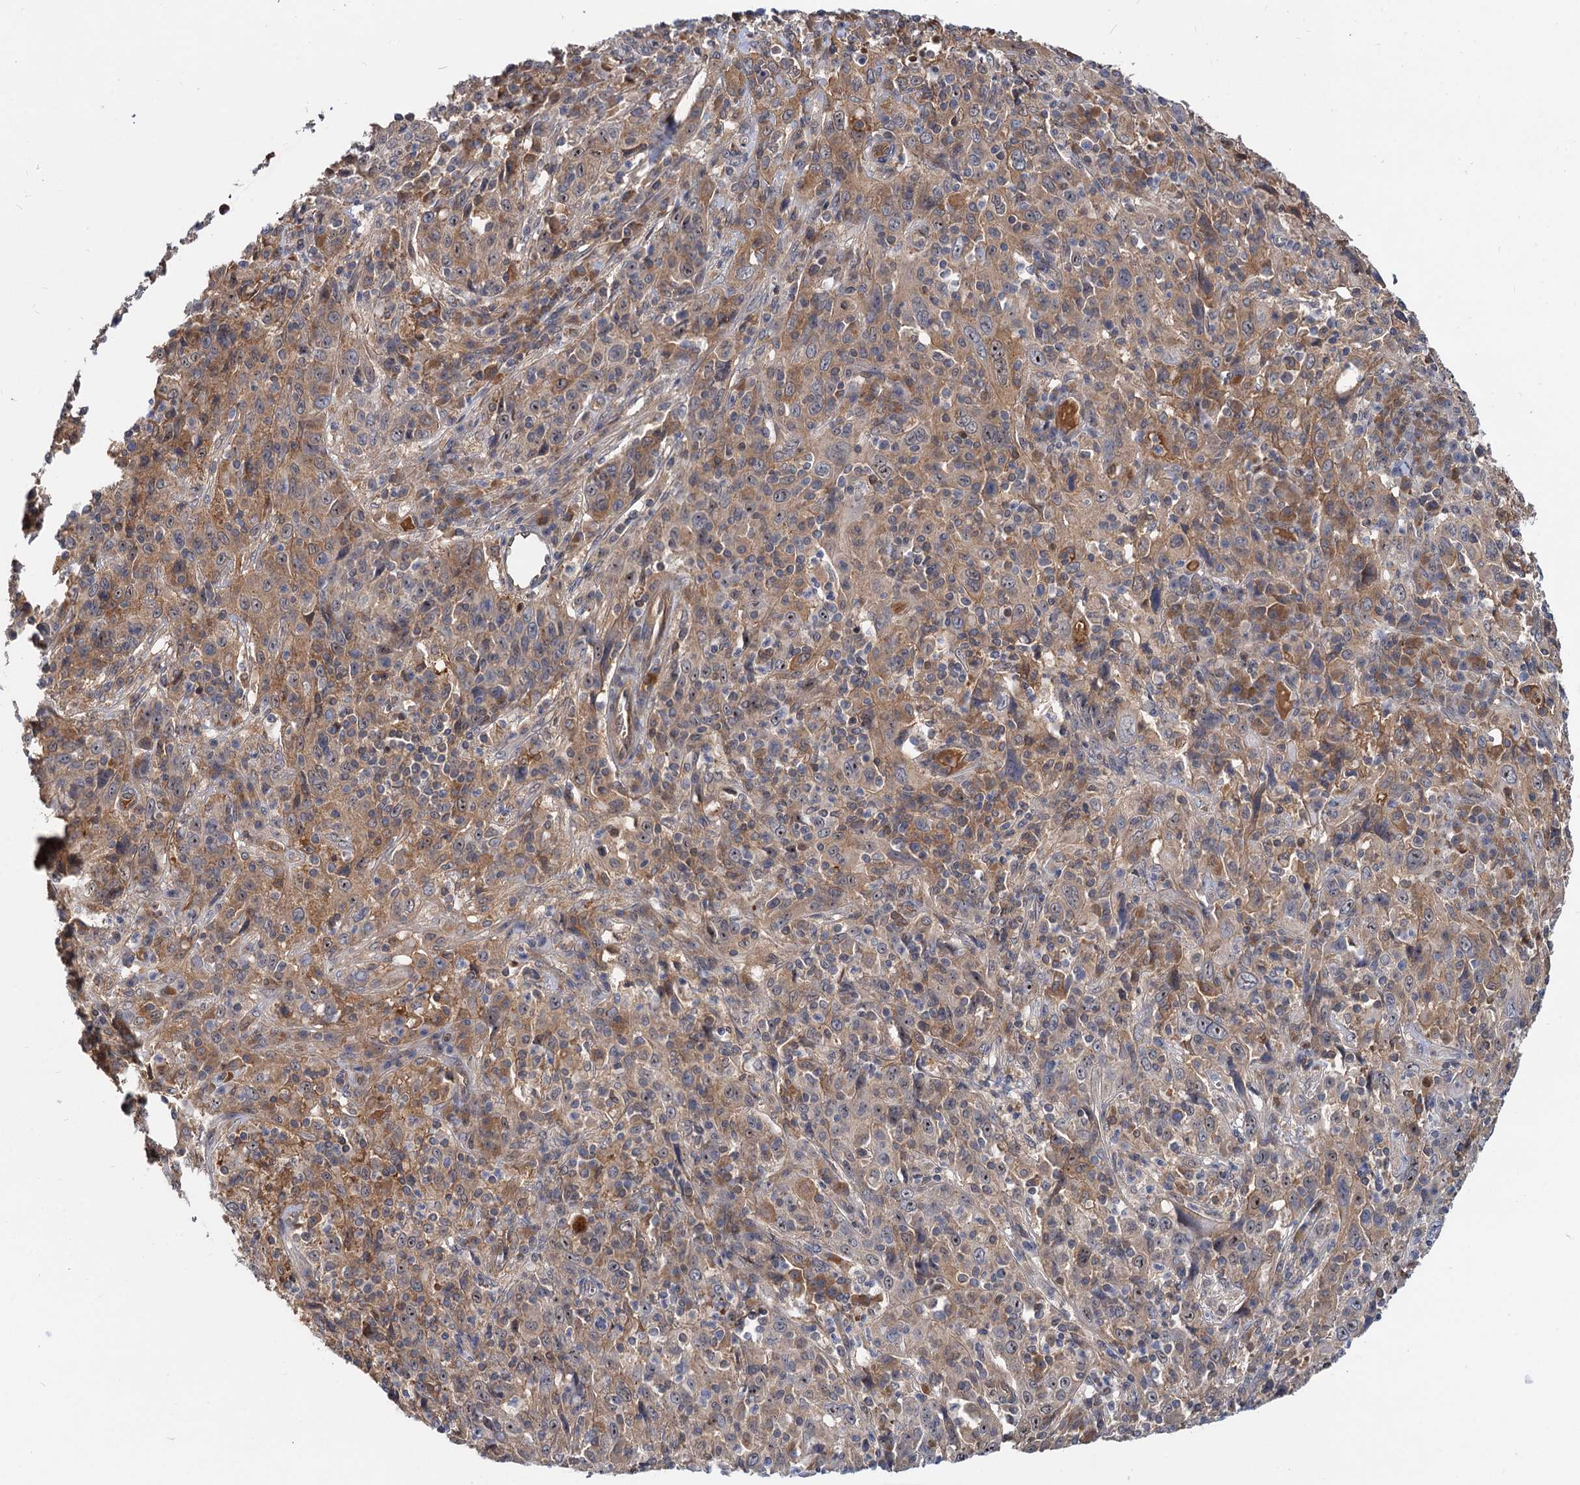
{"staining": {"intensity": "moderate", "quantity": "25%-75%", "location": "cytoplasmic/membranous,nuclear"}, "tissue": "cervical cancer", "cell_type": "Tumor cells", "image_type": "cancer", "snomed": [{"axis": "morphology", "description": "Squamous cell carcinoma, NOS"}, {"axis": "topography", "description": "Cervix"}], "caption": "IHC micrograph of human cervical cancer stained for a protein (brown), which demonstrates medium levels of moderate cytoplasmic/membranous and nuclear positivity in approximately 25%-75% of tumor cells.", "gene": "SNX15", "patient": {"sex": "female", "age": 46}}